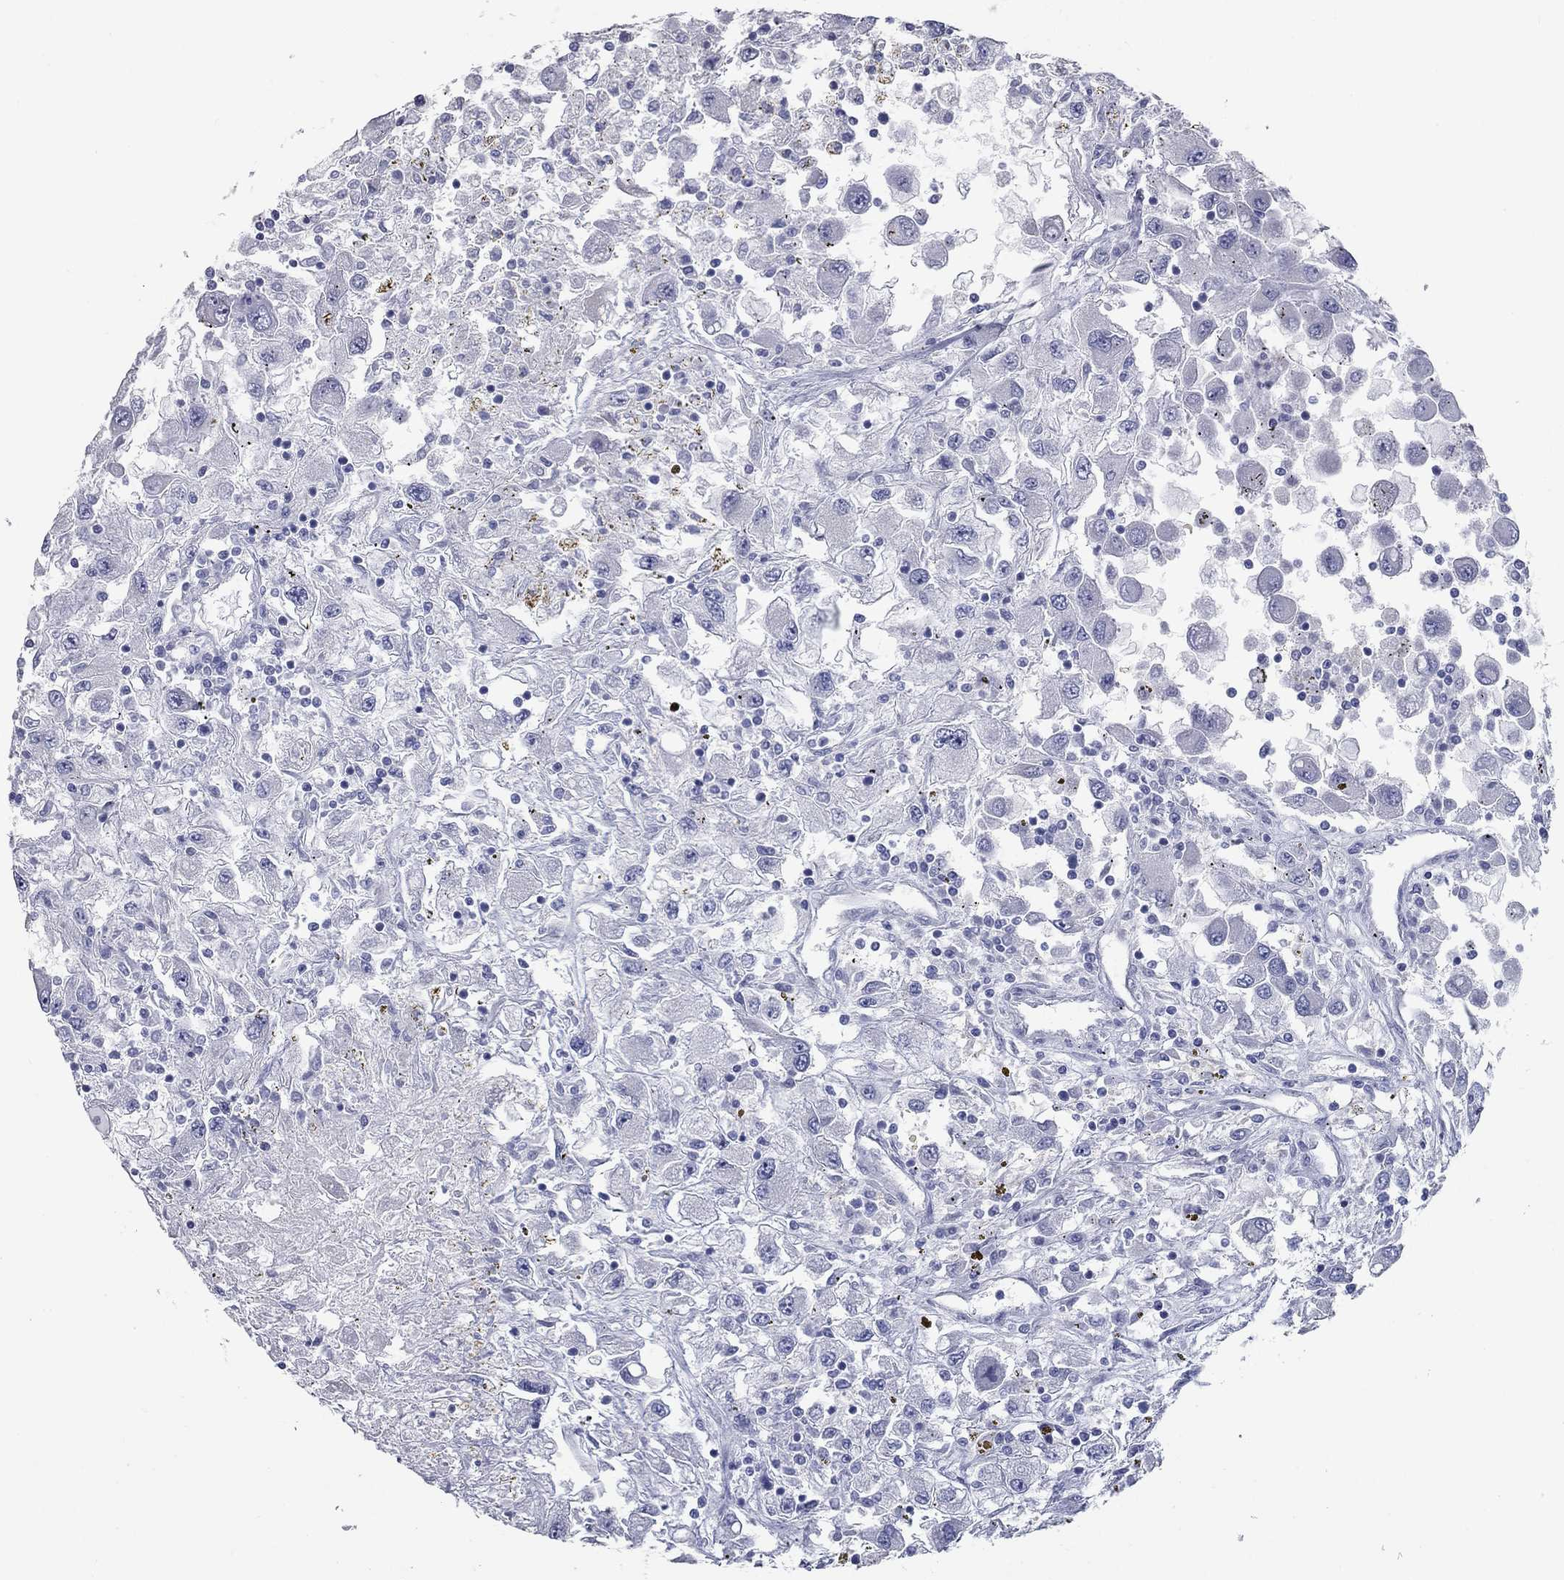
{"staining": {"intensity": "negative", "quantity": "none", "location": "none"}, "tissue": "renal cancer", "cell_type": "Tumor cells", "image_type": "cancer", "snomed": [{"axis": "morphology", "description": "Adenocarcinoma, NOS"}, {"axis": "topography", "description": "Kidney"}], "caption": "Human renal adenocarcinoma stained for a protein using immunohistochemistry reveals no staining in tumor cells.", "gene": "TAC1", "patient": {"sex": "female", "age": 67}}